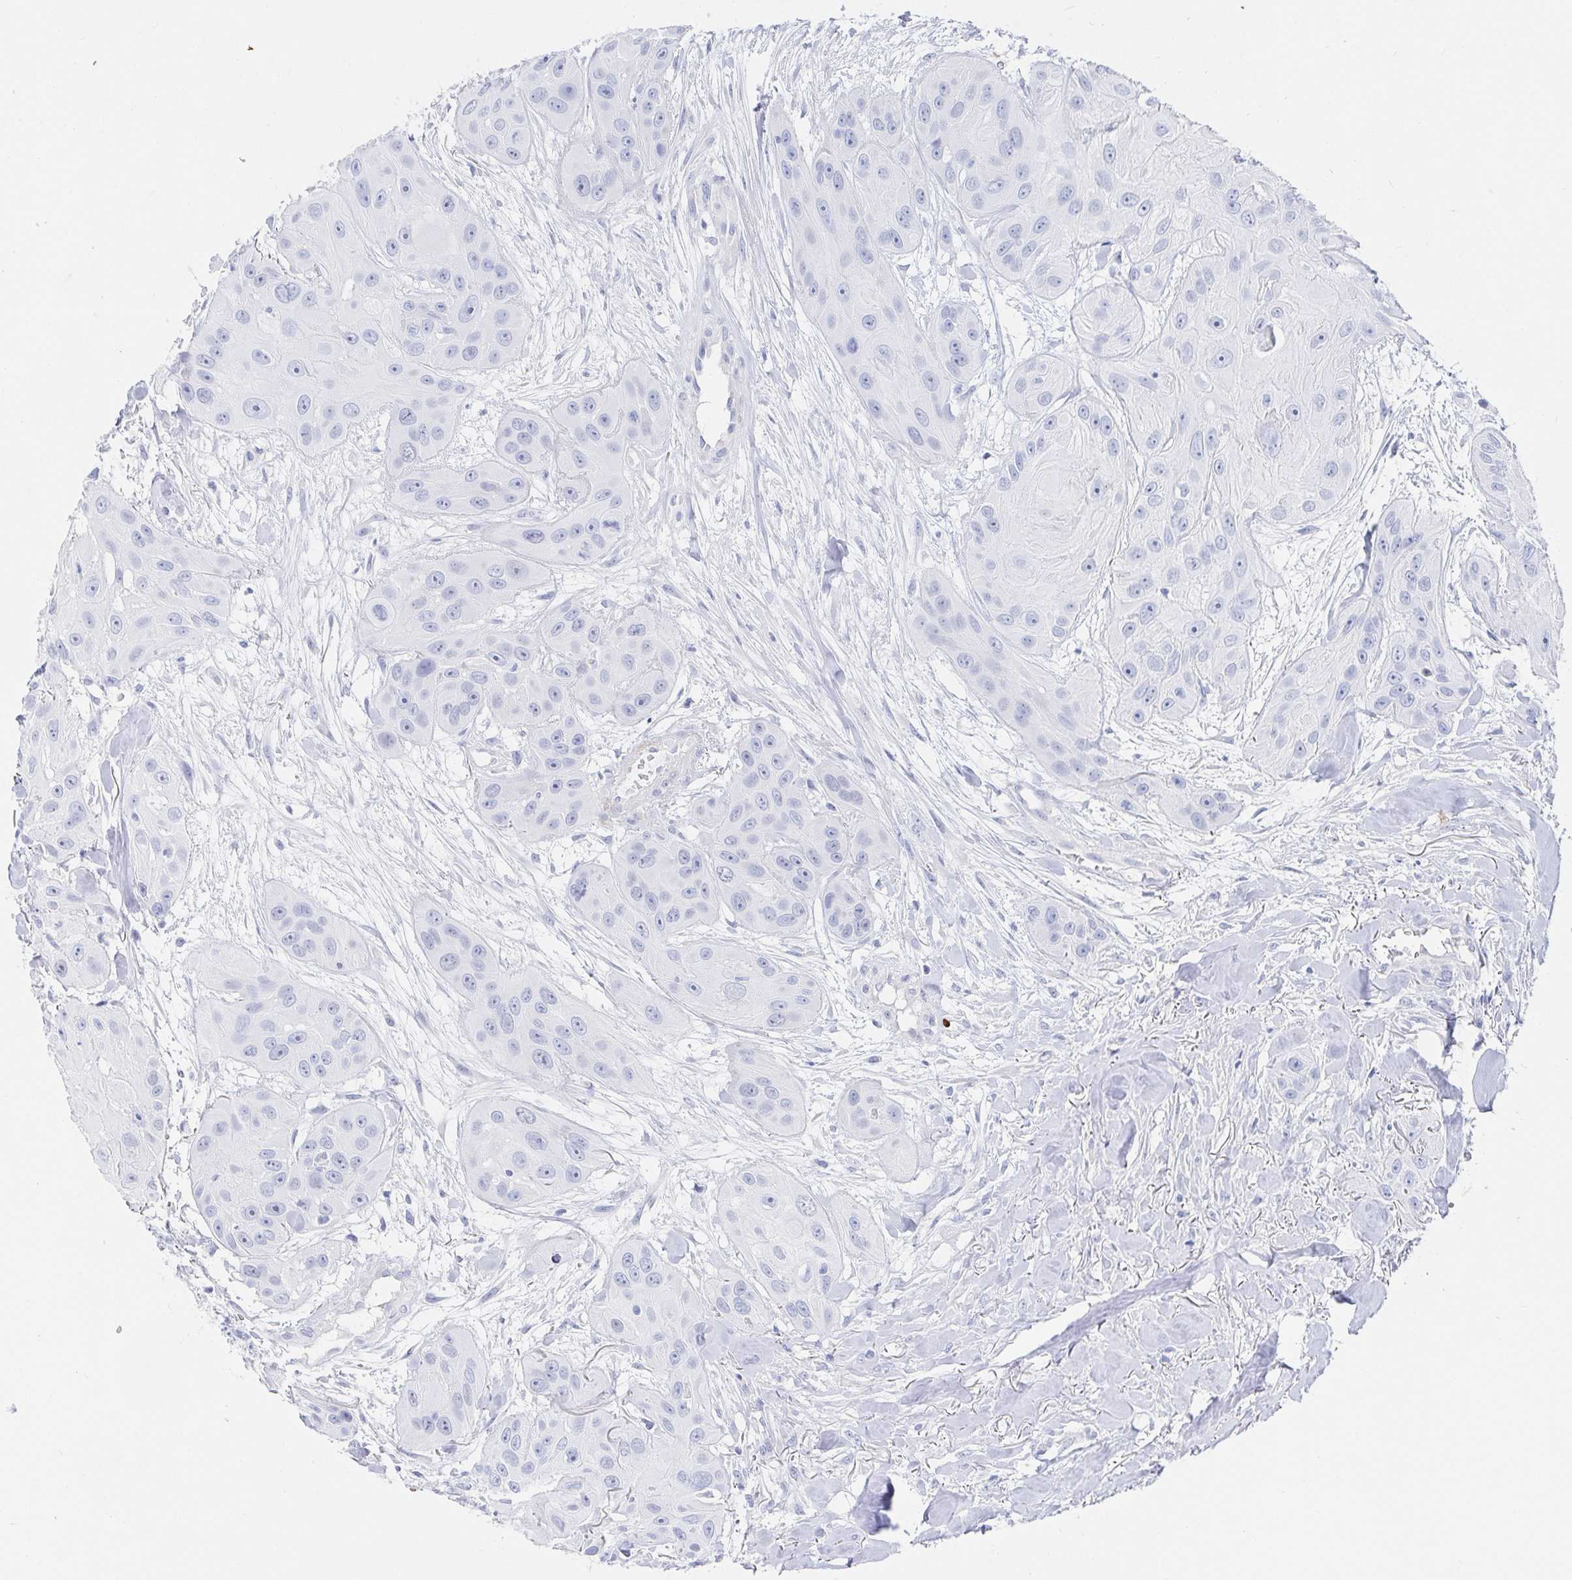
{"staining": {"intensity": "negative", "quantity": "none", "location": "none"}, "tissue": "head and neck cancer", "cell_type": "Tumor cells", "image_type": "cancer", "snomed": [{"axis": "morphology", "description": "Squamous cell carcinoma, NOS"}, {"axis": "topography", "description": "Oral tissue"}, {"axis": "topography", "description": "Head-Neck"}], "caption": "High magnification brightfield microscopy of head and neck squamous cell carcinoma stained with DAB (brown) and counterstained with hematoxylin (blue): tumor cells show no significant positivity.", "gene": "PACSIN1", "patient": {"sex": "male", "age": 77}}